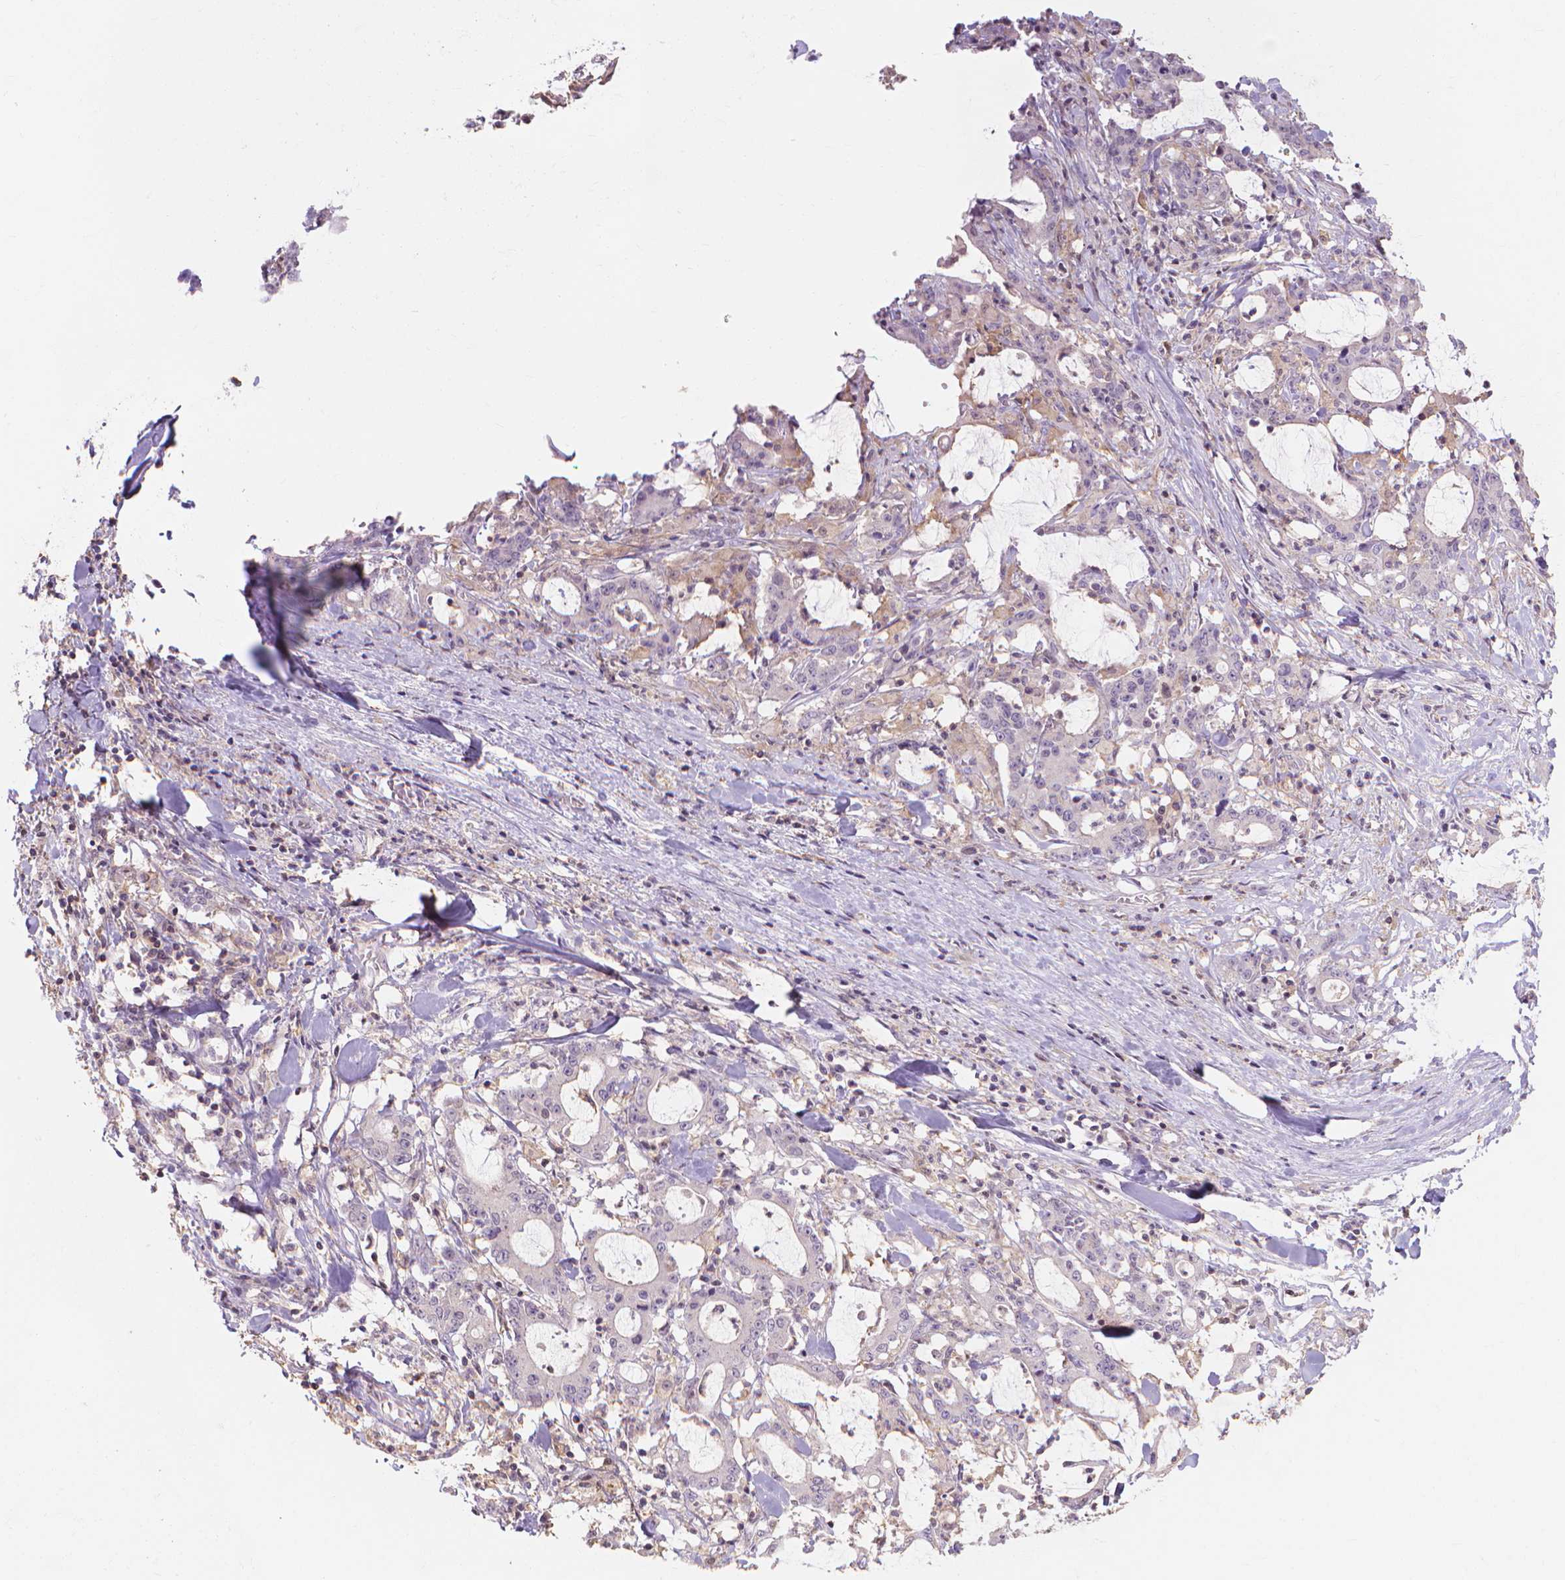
{"staining": {"intensity": "weak", "quantity": "<25%", "location": "cytoplasmic/membranous"}, "tissue": "stomach cancer", "cell_type": "Tumor cells", "image_type": "cancer", "snomed": [{"axis": "morphology", "description": "Adenocarcinoma, NOS"}, {"axis": "topography", "description": "Stomach, upper"}], "caption": "A high-resolution histopathology image shows IHC staining of stomach cancer, which reveals no significant positivity in tumor cells. (DAB immunohistochemistry (IHC) visualized using brightfield microscopy, high magnification).", "gene": "PRDM13", "patient": {"sex": "male", "age": 68}}